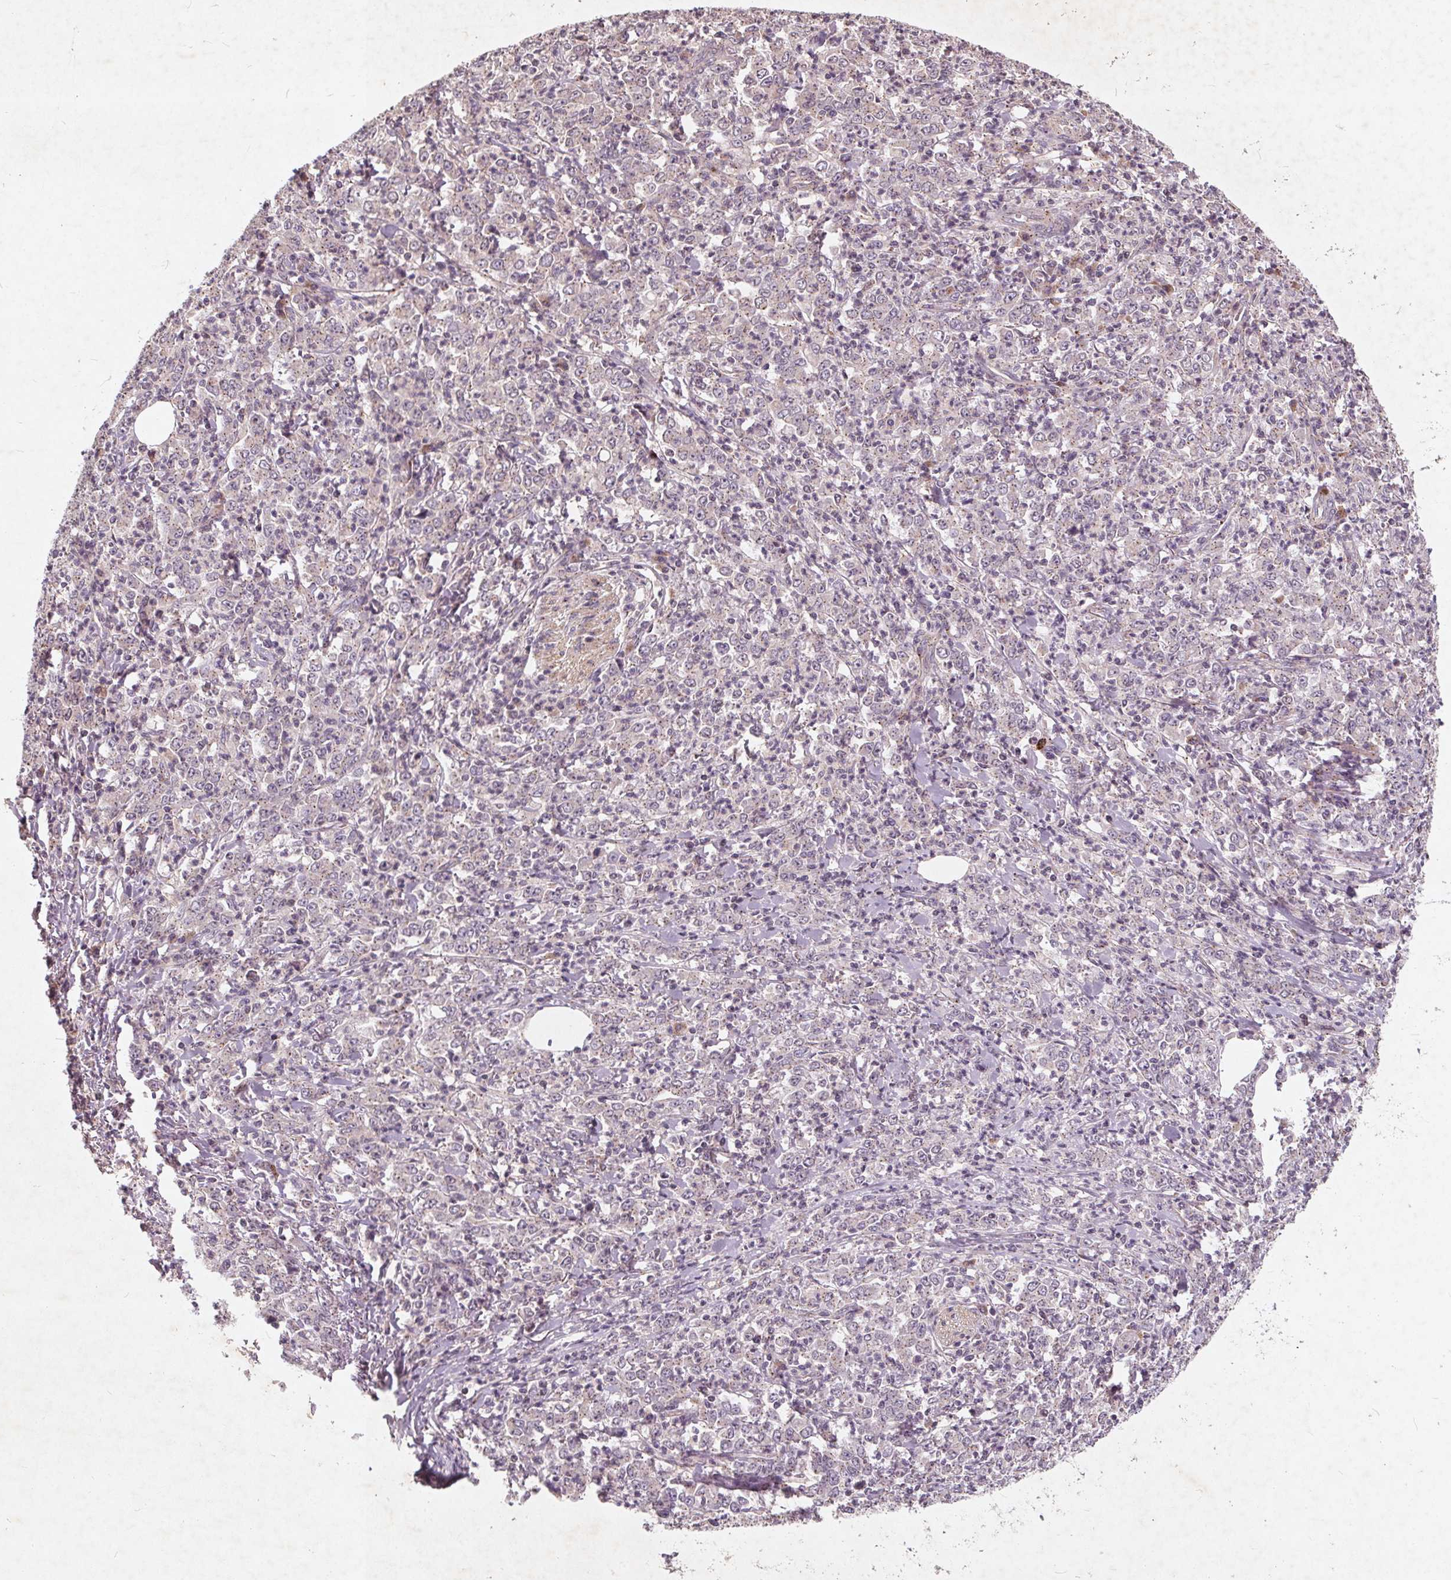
{"staining": {"intensity": "negative", "quantity": "none", "location": "none"}, "tissue": "stomach cancer", "cell_type": "Tumor cells", "image_type": "cancer", "snomed": [{"axis": "morphology", "description": "Adenocarcinoma, NOS"}, {"axis": "topography", "description": "Stomach, lower"}], "caption": "Tumor cells show no significant protein expression in stomach adenocarcinoma.", "gene": "CSNK1G2", "patient": {"sex": "female", "age": 71}}